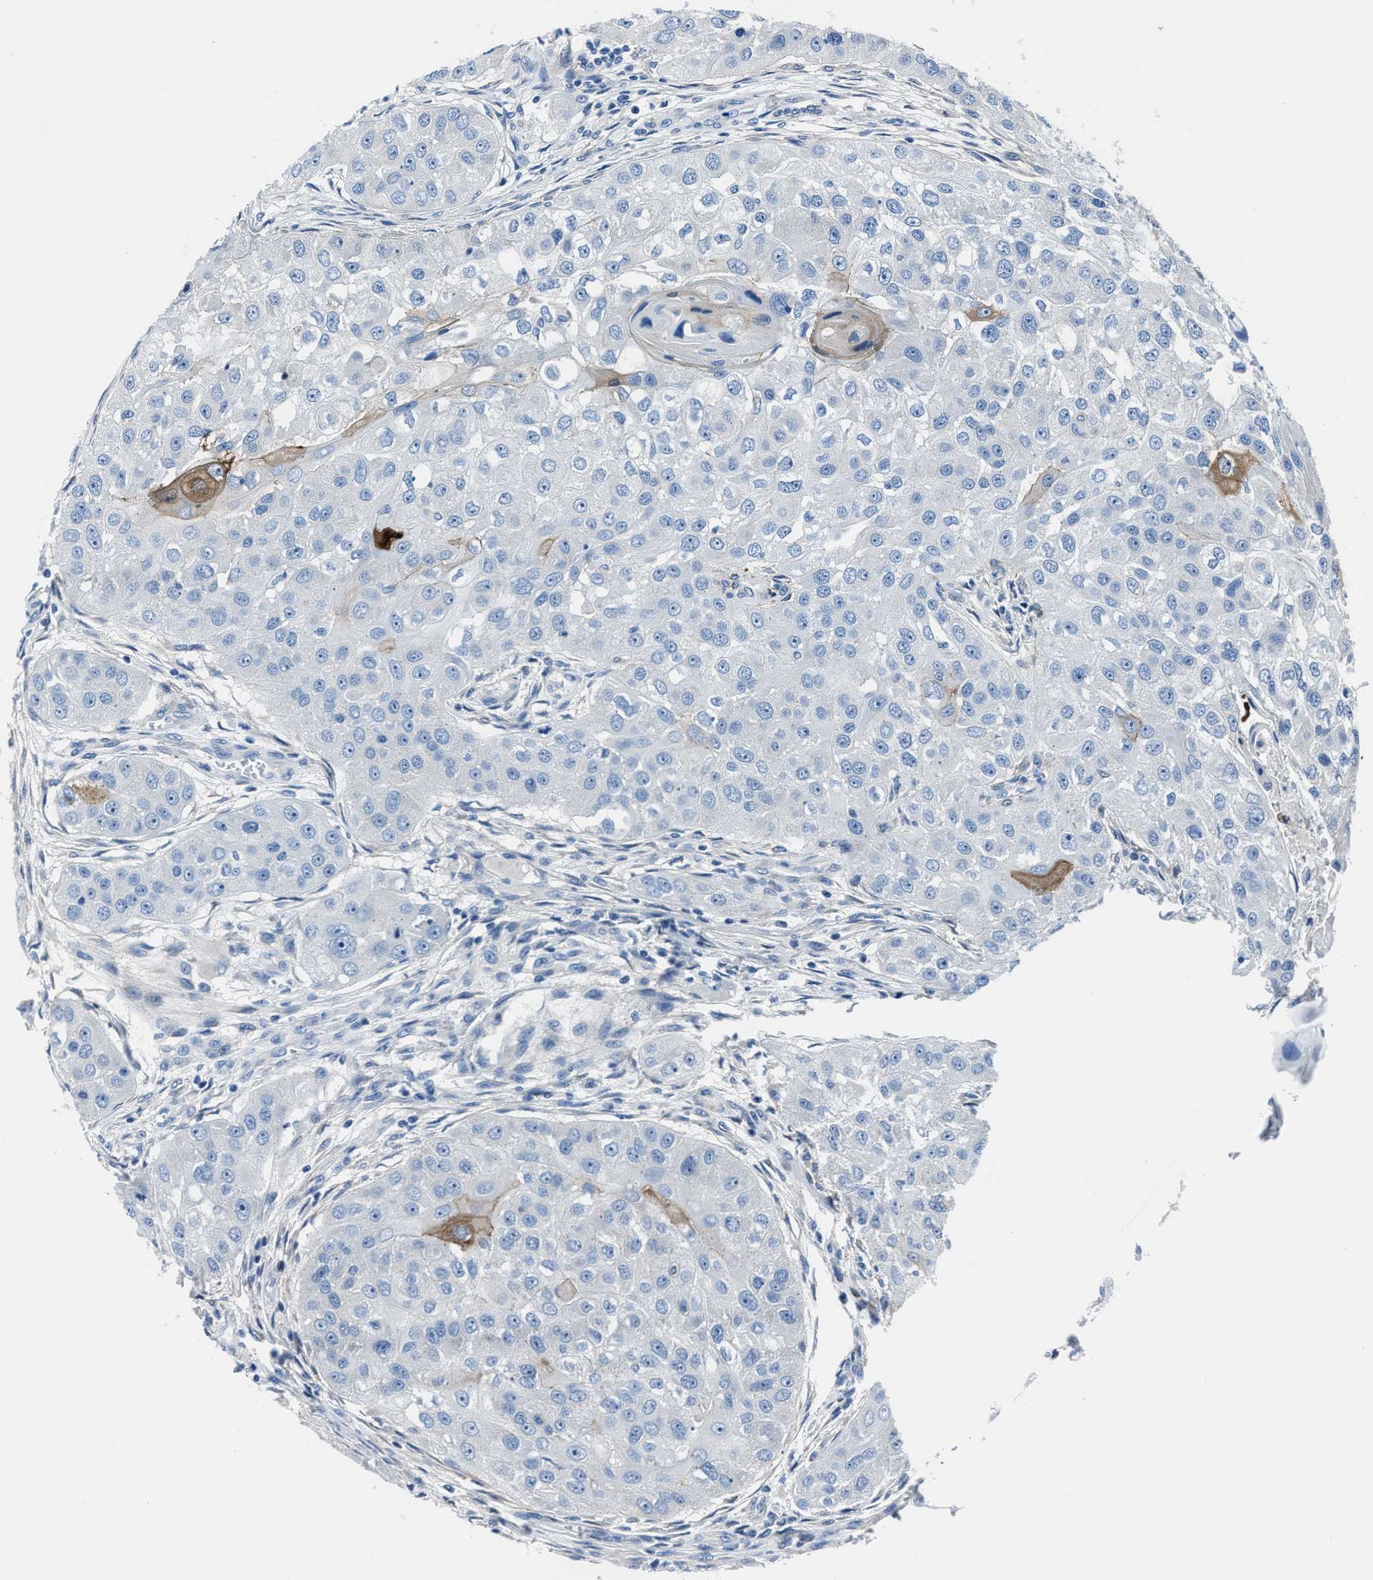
{"staining": {"intensity": "negative", "quantity": "none", "location": "none"}, "tissue": "head and neck cancer", "cell_type": "Tumor cells", "image_type": "cancer", "snomed": [{"axis": "morphology", "description": "Normal tissue, NOS"}, {"axis": "morphology", "description": "Squamous cell carcinoma, NOS"}, {"axis": "topography", "description": "Skeletal muscle"}, {"axis": "topography", "description": "Head-Neck"}], "caption": "A micrograph of head and neck cancer stained for a protein displays no brown staining in tumor cells. Brightfield microscopy of IHC stained with DAB (brown) and hematoxylin (blue), captured at high magnification.", "gene": "LMO7", "patient": {"sex": "male", "age": 51}}